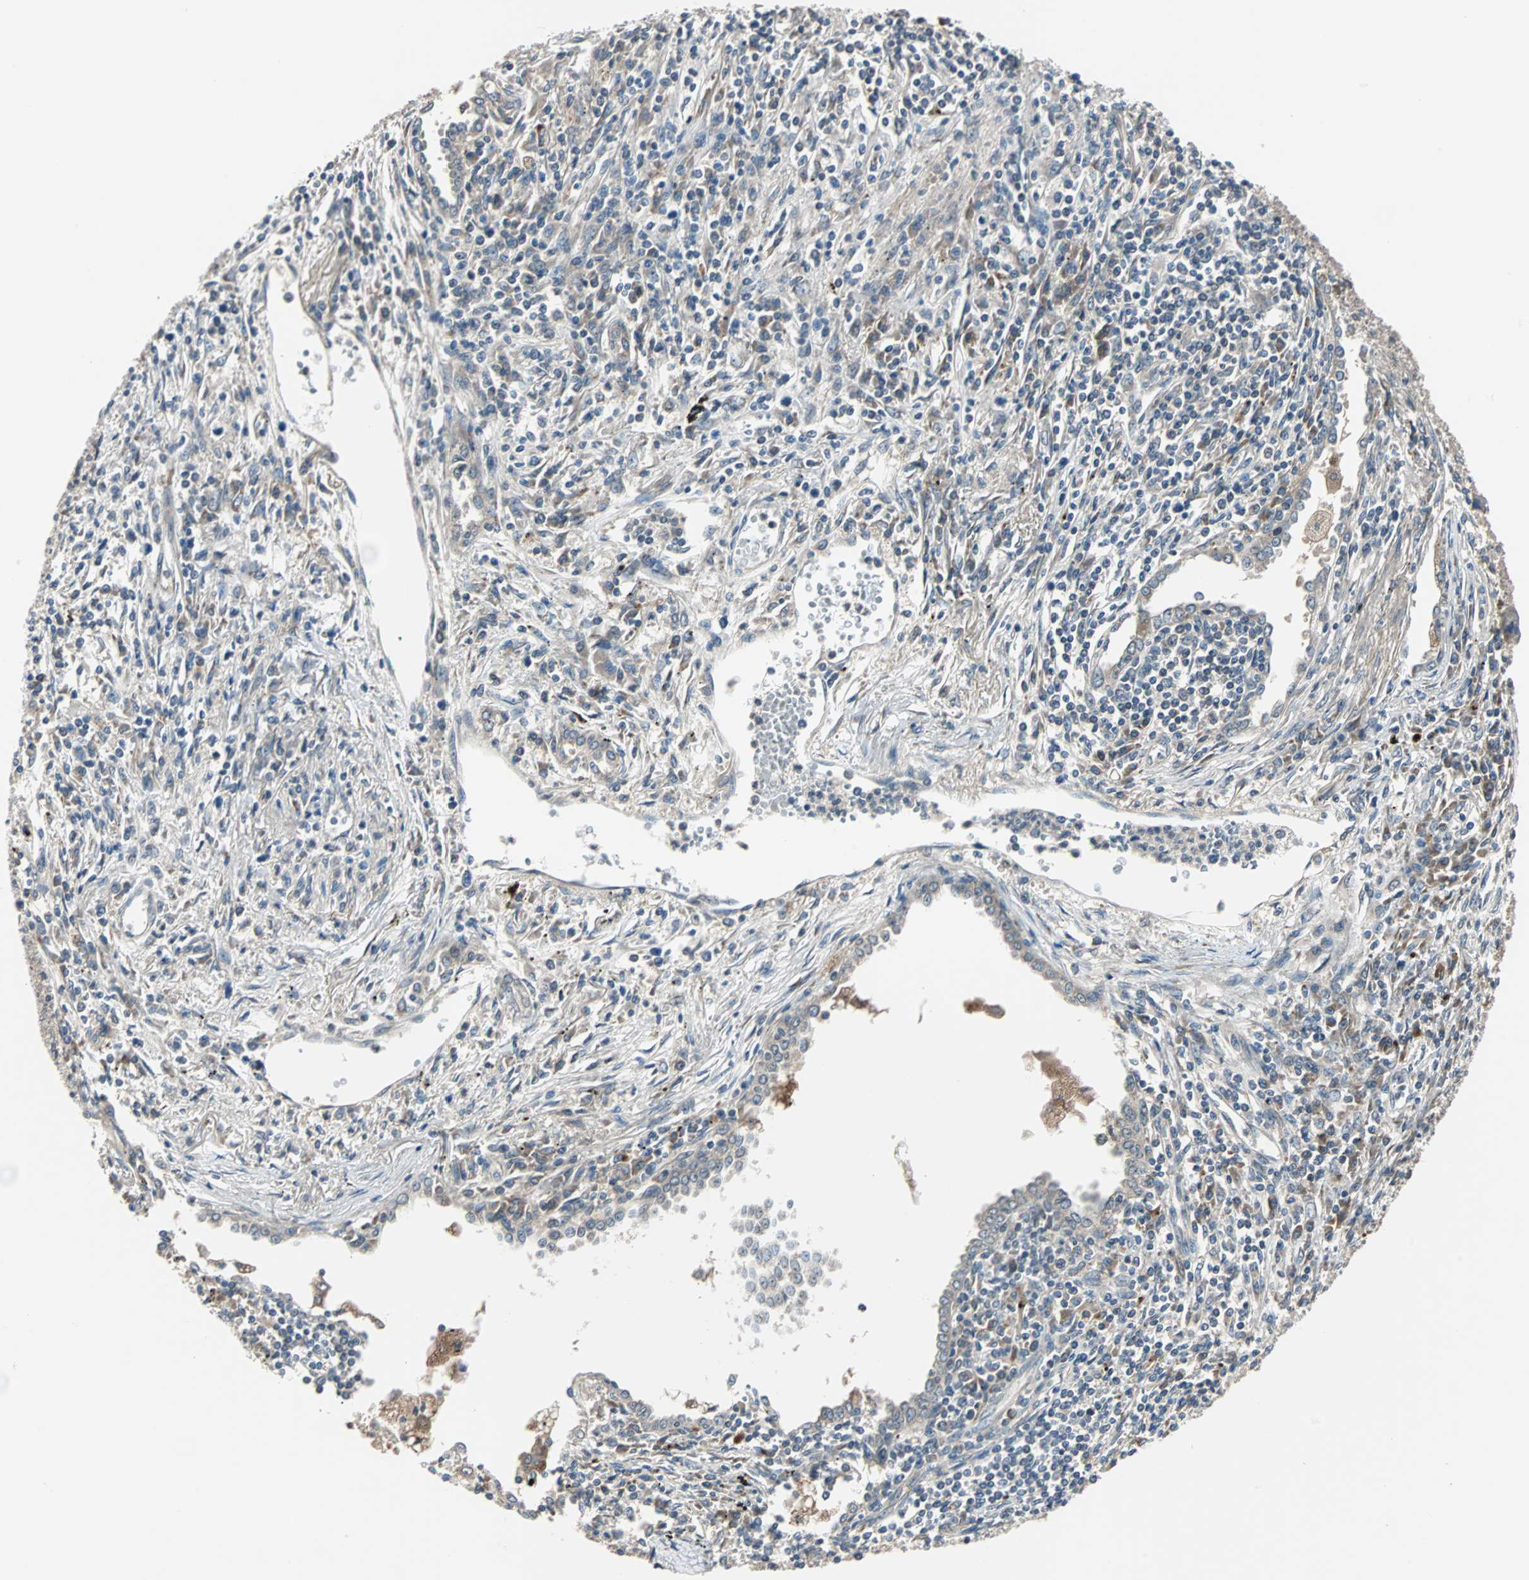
{"staining": {"intensity": "moderate", "quantity": ">75%", "location": "cytoplasmic/membranous"}, "tissue": "melanoma", "cell_type": "Tumor cells", "image_type": "cancer", "snomed": [{"axis": "morphology", "description": "Malignant melanoma, Metastatic site"}, {"axis": "topography", "description": "Skin"}], "caption": "Moderate cytoplasmic/membranous staining for a protein is identified in about >75% of tumor cells of malignant melanoma (metastatic site) using immunohistochemistry.", "gene": "ARF1", "patient": {"sex": "female", "age": 56}}